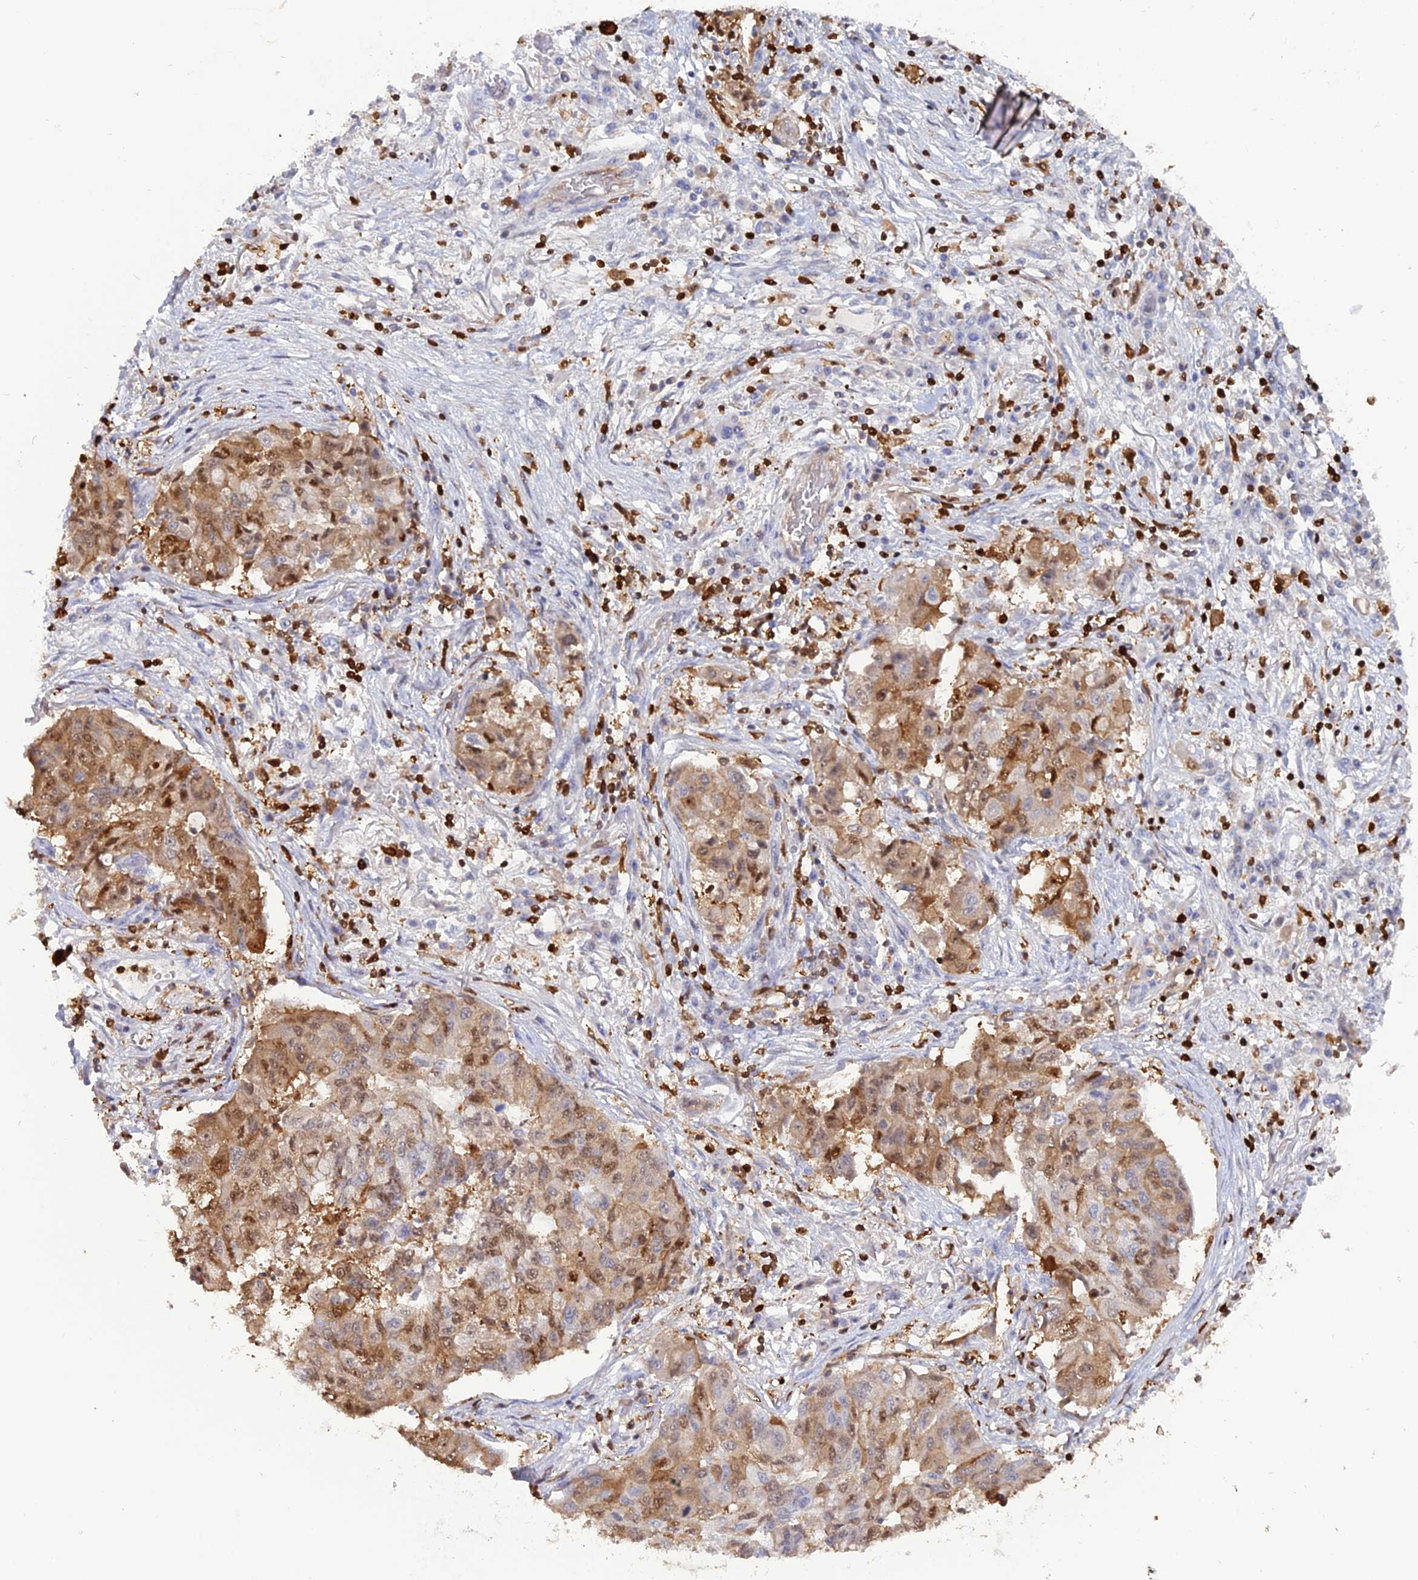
{"staining": {"intensity": "moderate", "quantity": ">75%", "location": "cytoplasmic/membranous,nuclear"}, "tissue": "lung cancer", "cell_type": "Tumor cells", "image_type": "cancer", "snomed": [{"axis": "morphology", "description": "Squamous cell carcinoma, NOS"}, {"axis": "topography", "description": "Lung"}], "caption": "IHC of lung cancer reveals medium levels of moderate cytoplasmic/membranous and nuclear positivity in approximately >75% of tumor cells.", "gene": "PGBD4", "patient": {"sex": "male", "age": 74}}